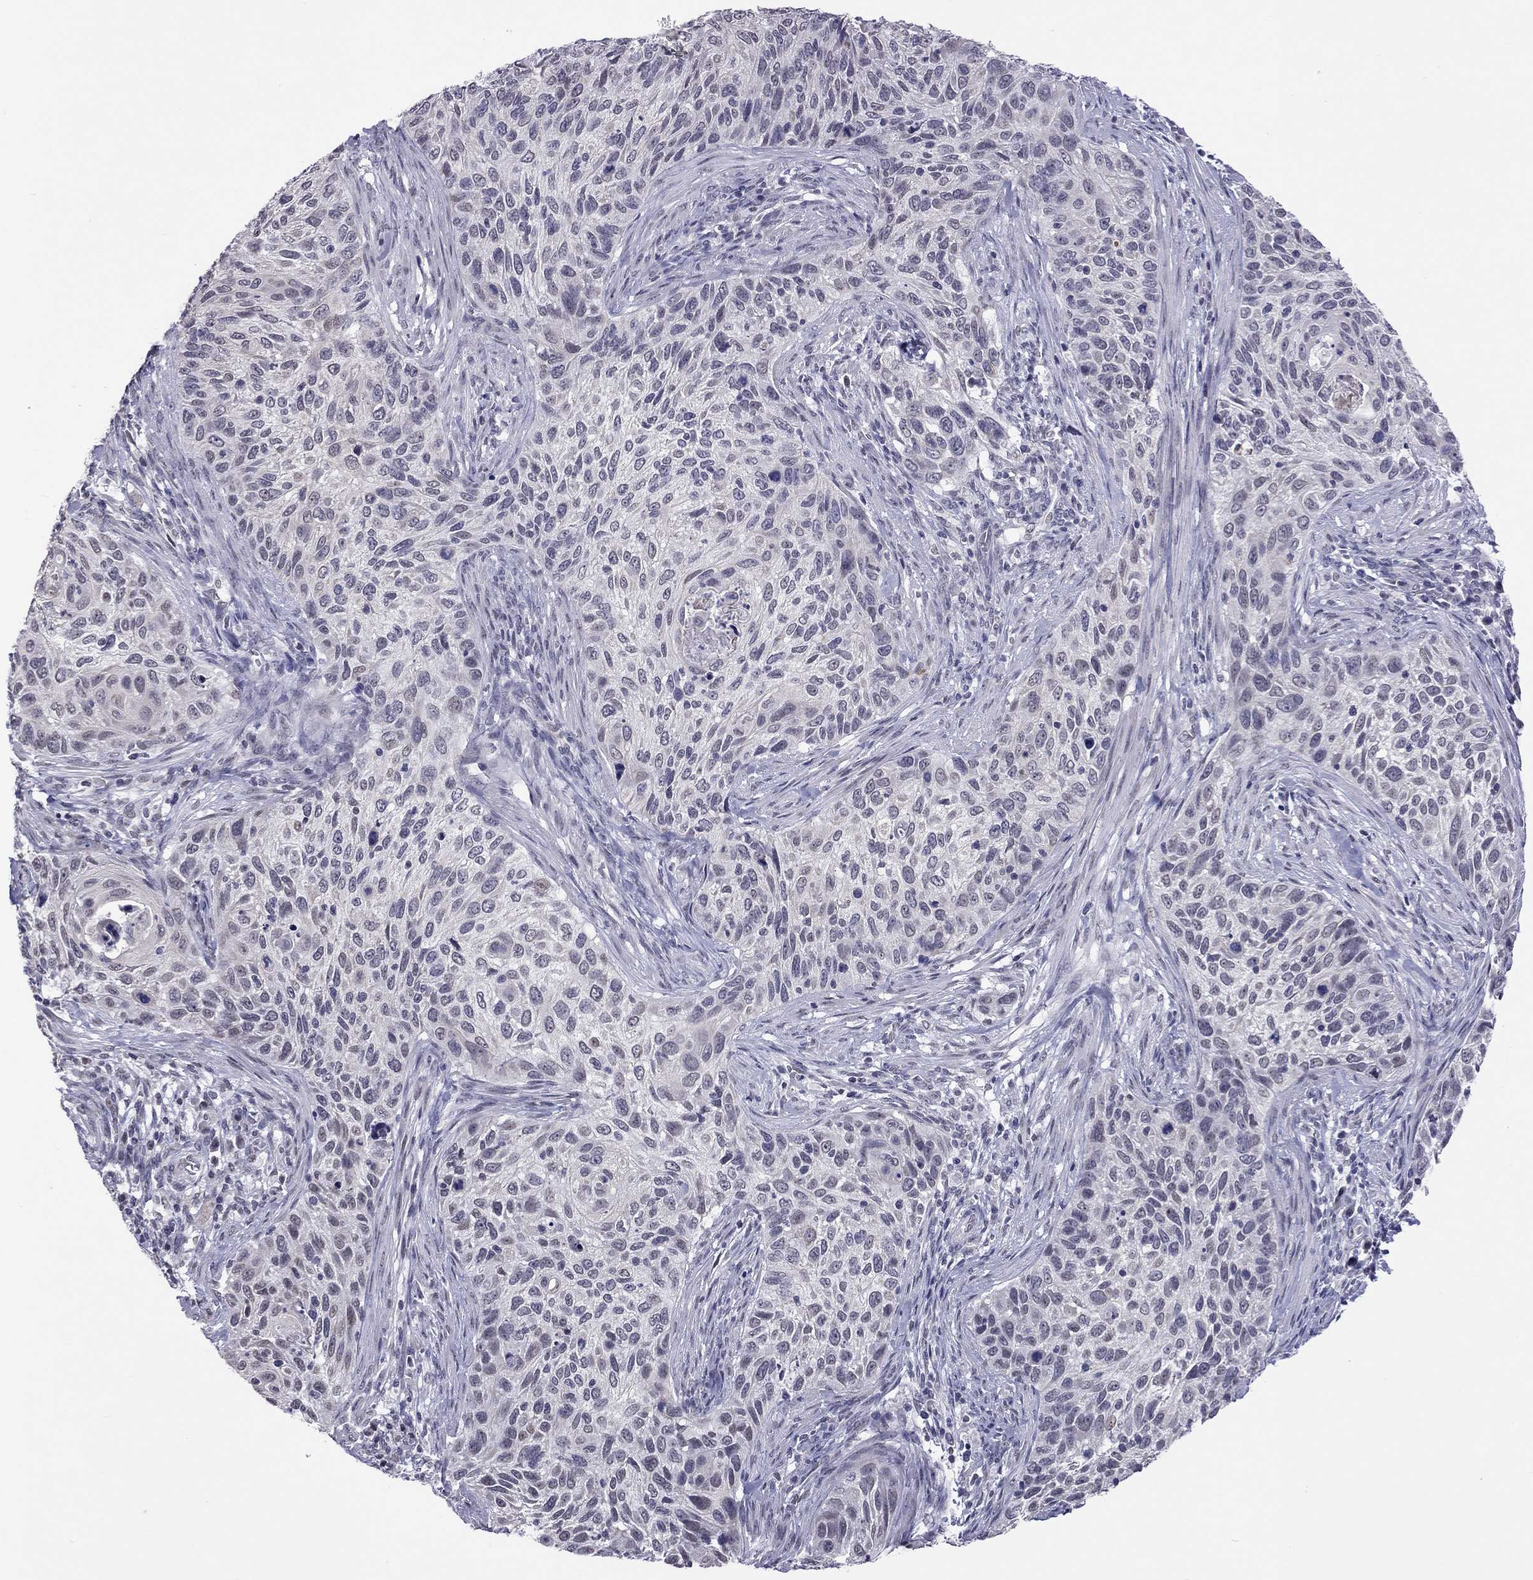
{"staining": {"intensity": "negative", "quantity": "none", "location": "none"}, "tissue": "cervical cancer", "cell_type": "Tumor cells", "image_type": "cancer", "snomed": [{"axis": "morphology", "description": "Squamous cell carcinoma, NOS"}, {"axis": "topography", "description": "Cervix"}], "caption": "This is a micrograph of immunohistochemistry staining of squamous cell carcinoma (cervical), which shows no expression in tumor cells. (DAB immunohistochemistry (IHC) visualized using brightfield microscopy, high magnification).", "gene": "PPP1R3A", "patient": {"sex": "female", "age": 70}}